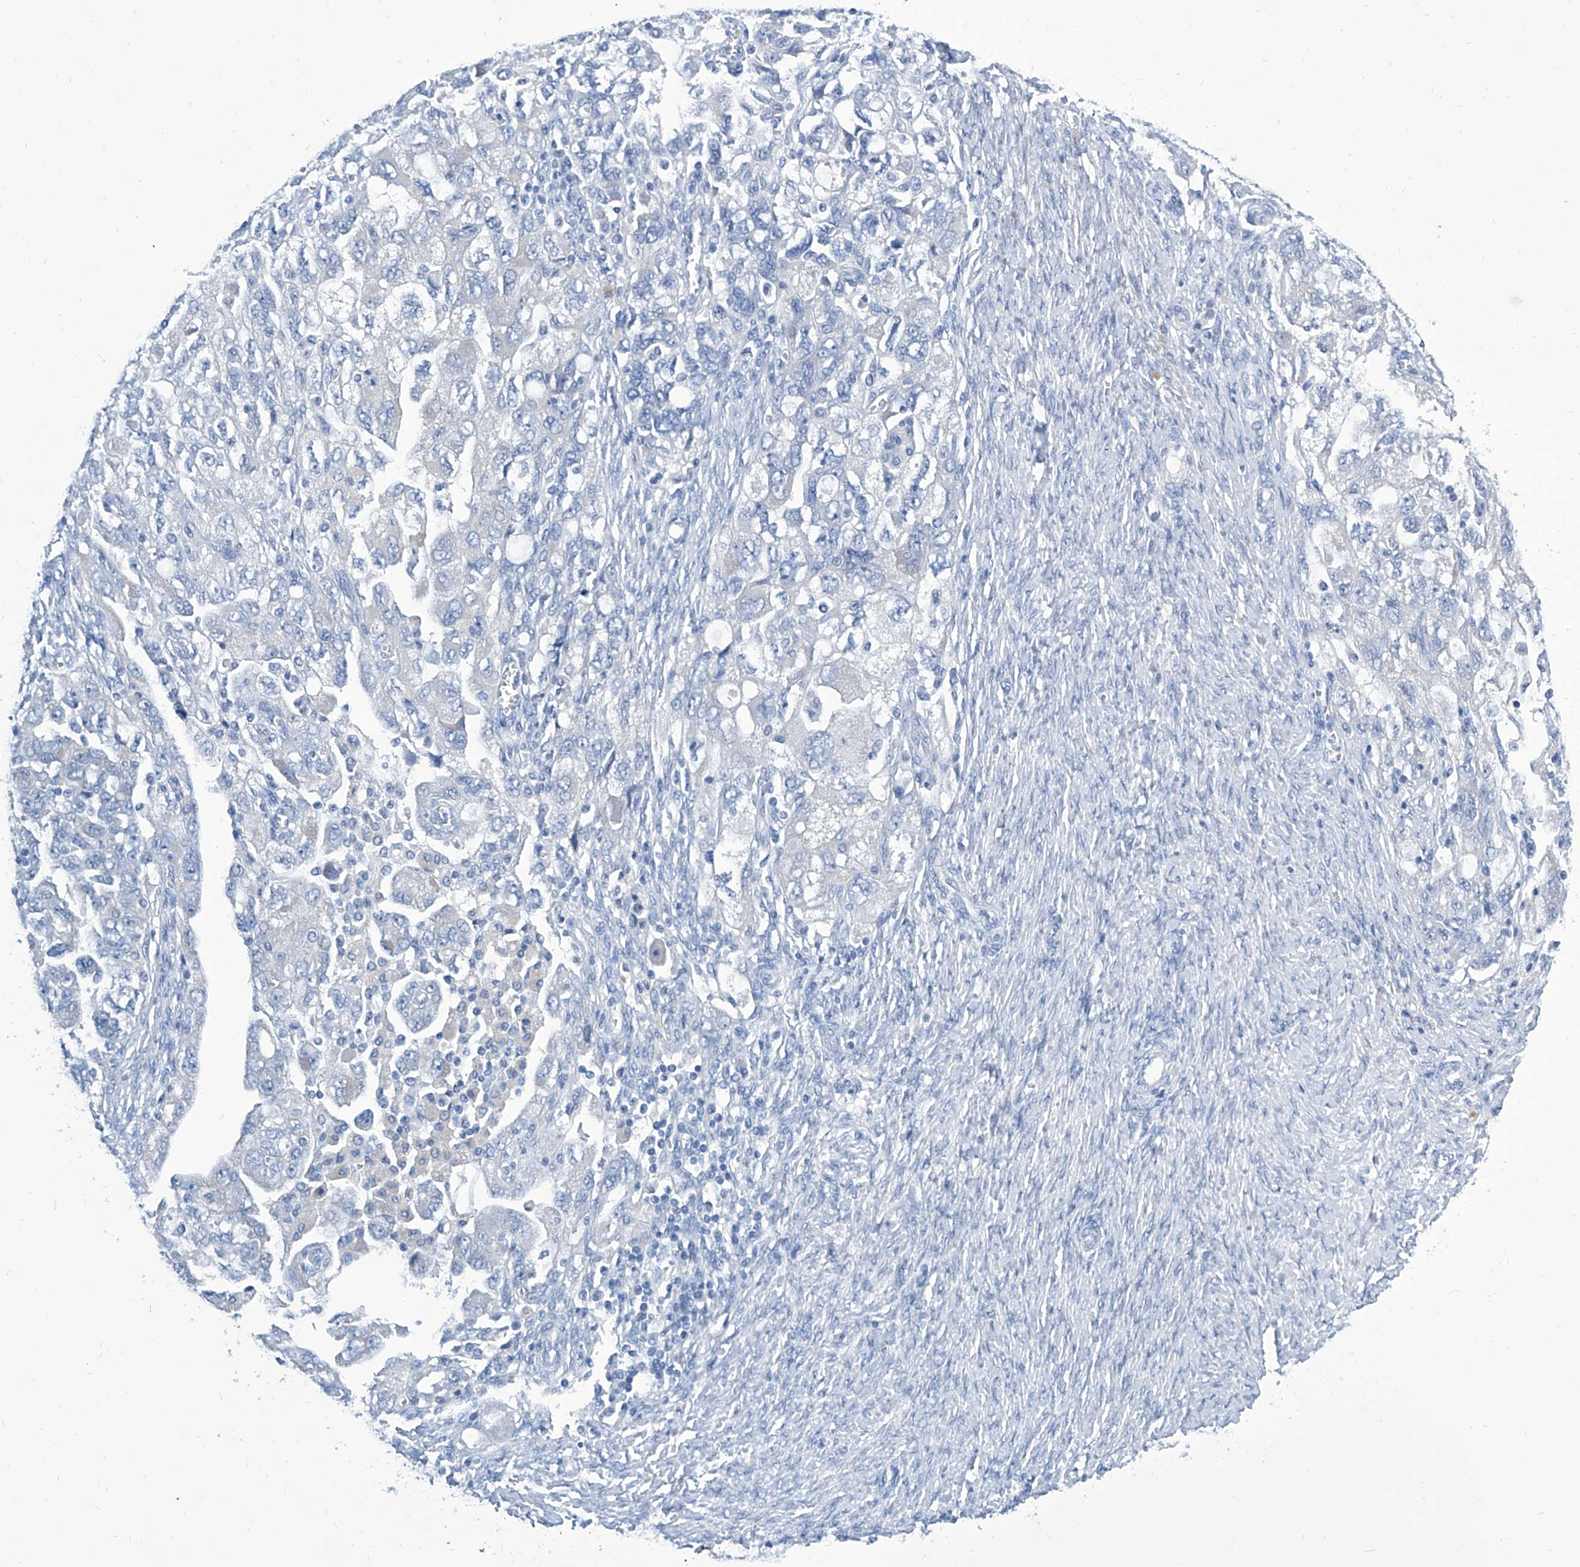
{"staining": {"intensity": "negative", "quantity": "none", "location": "none"}, "tissue": "ovarian cancer", "cell_type": "Tumor cells", "image_type": "cancer", "snomed": [{"axis": "morphology", "description": "Carcinoma, NOS"}, {"axis": "morphology", "description": "Cystadenocarcinoma, serous, NOS"}, {"axis": "topography", "description": "Ovary"}], "caption": "There is no significant positivity in tumor cells of ovarian carcinoma.", "gene": "ZNF519", "patient": {"sex": "female", "age": 69}}